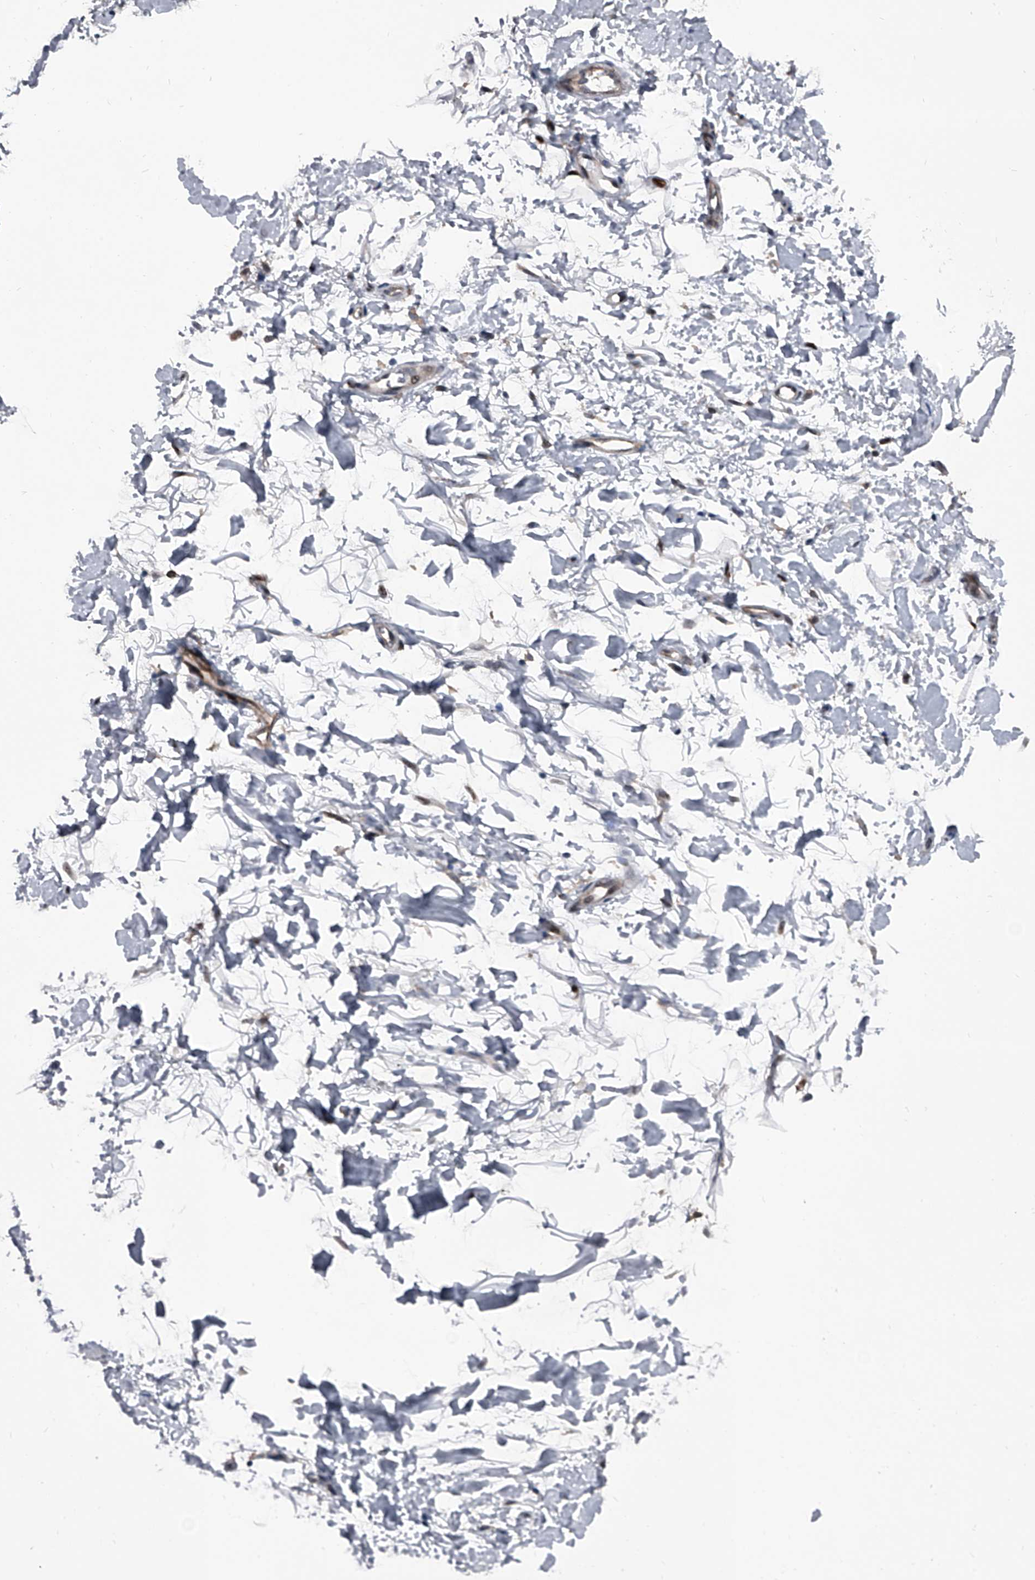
{"staining": {"intensity": "moderate", "quantity": "25%-75%", "location": "cytoplasmic/membranous,nuclear"}, "tissue": "soft tissue", "cell_type": "Fibroblasts", "image_type": "normal", "snomed": [{"axis": "morphology", "description": "Normal tissue, NOS"}, {"axis": "morphology", "description": "Adenocarcinoma, NOS"}, {"axis": "topography", "description": "Pancreas"}, {"axis": "topography", "description": "Peripheral nerve tissue"}], "caption": "Immunohistochemistry of normal human soft tissue exhibits medium levels of moderate cytoplasmic/membranous,nuclear expression in approximately 25%-75% of fibroblasts. The protein of interest is shown in brown color, while the nuclei are stained blue.", "gene": "ELK4", "patient": {"sex": "male", "age": 59}}